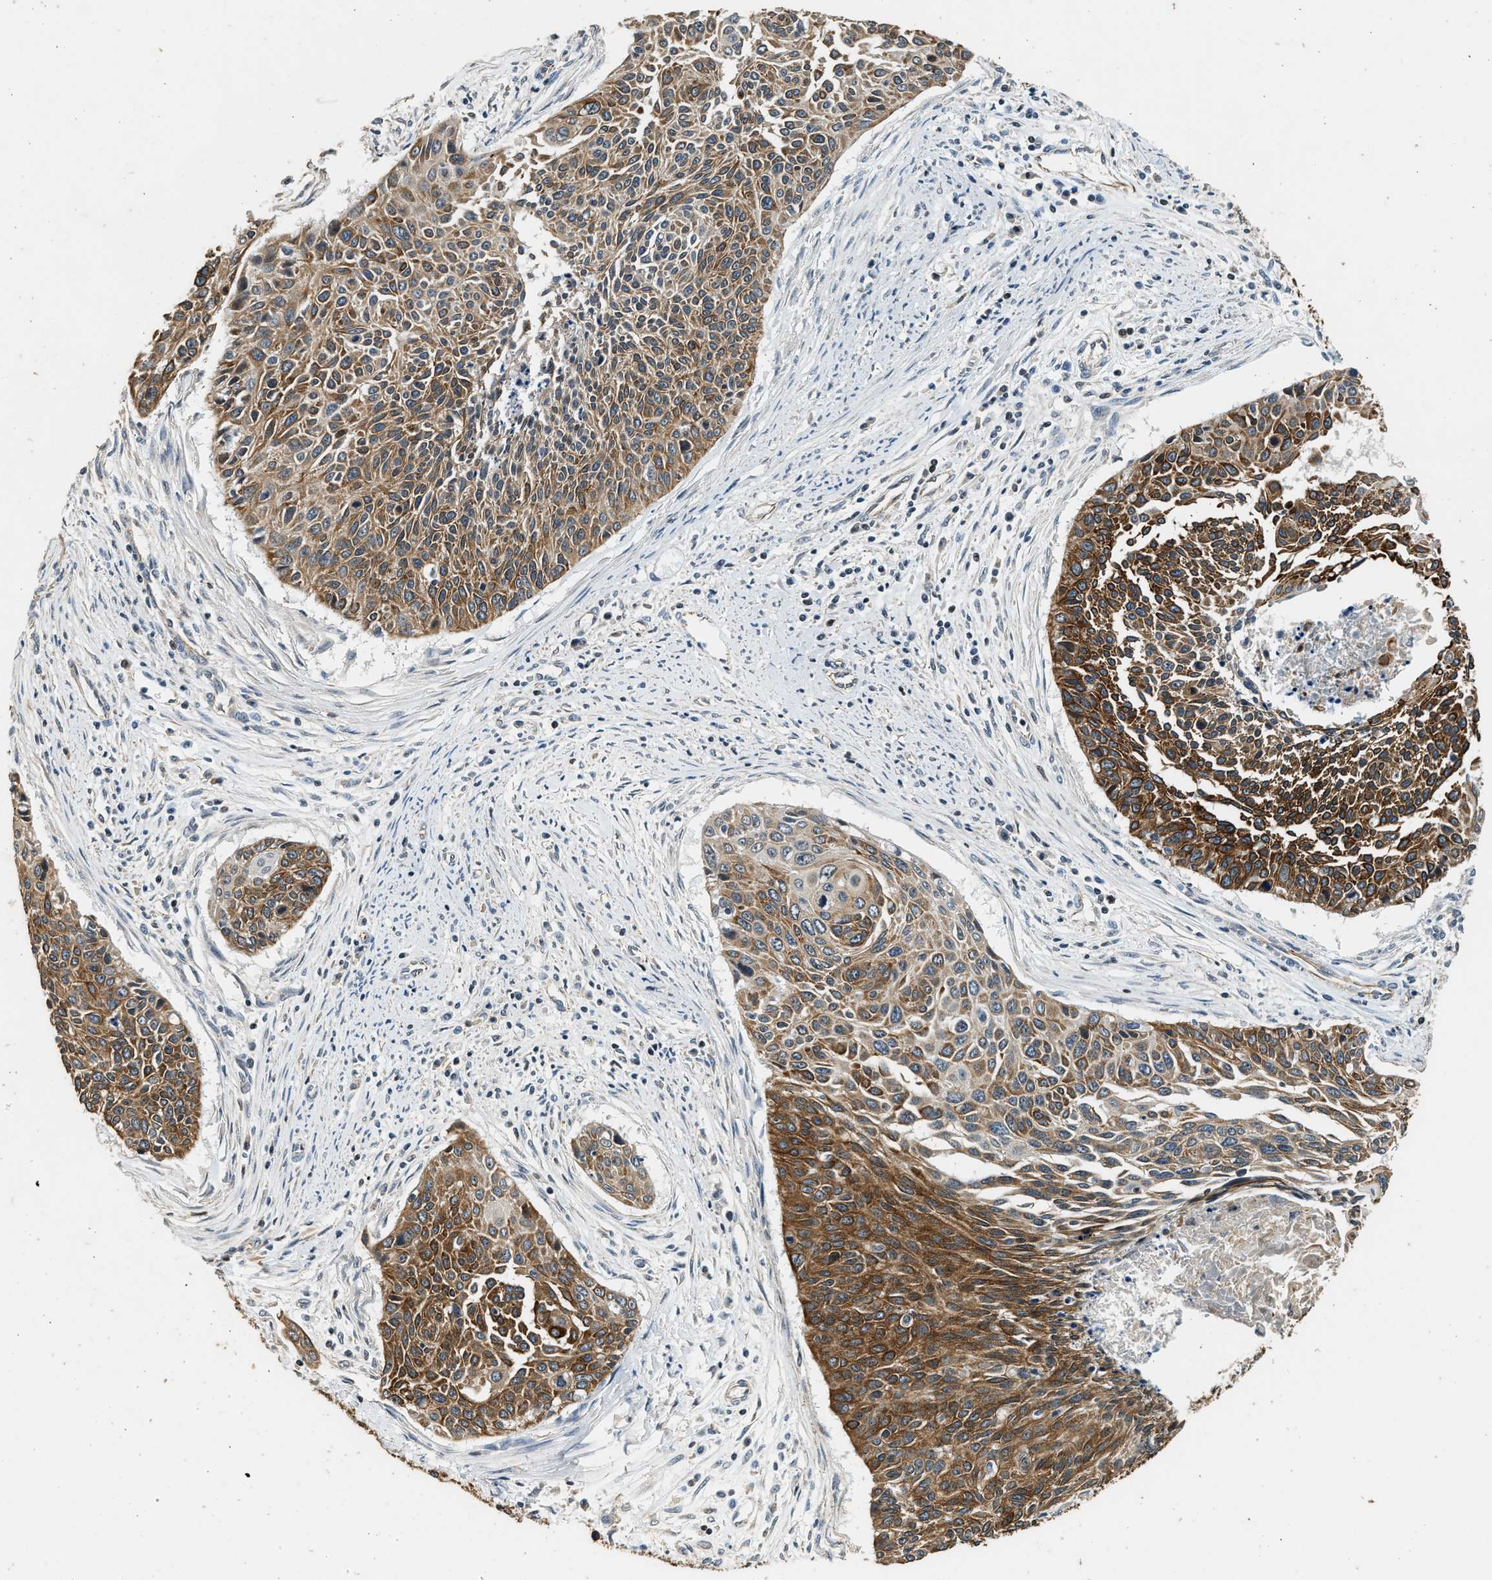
{"staining": {"intensity": "strong", "quantity": ">75%", "location": "cytoplasmic/membranous"}, "tissue": "cervical cancer", "cell_type": "Tumor cells", "image_type": "cancer", "snomed": [{"axis": "morphology", "description": "Squamous cell carcinoma, NOS"}, {"axis": "topography", "description": "Cervix"}], "caption": "DAB immunohistochemical staining of cervical cancer (squamous cell carcinoma) shows strong cytoplasmic/membranous protein expression in approximately >75% of tumor cells. Ihc stains the protein in brown and the nuclei are stained blue.", "gene": "PCLO", "patient": {"sex": "female", "age": 55}}